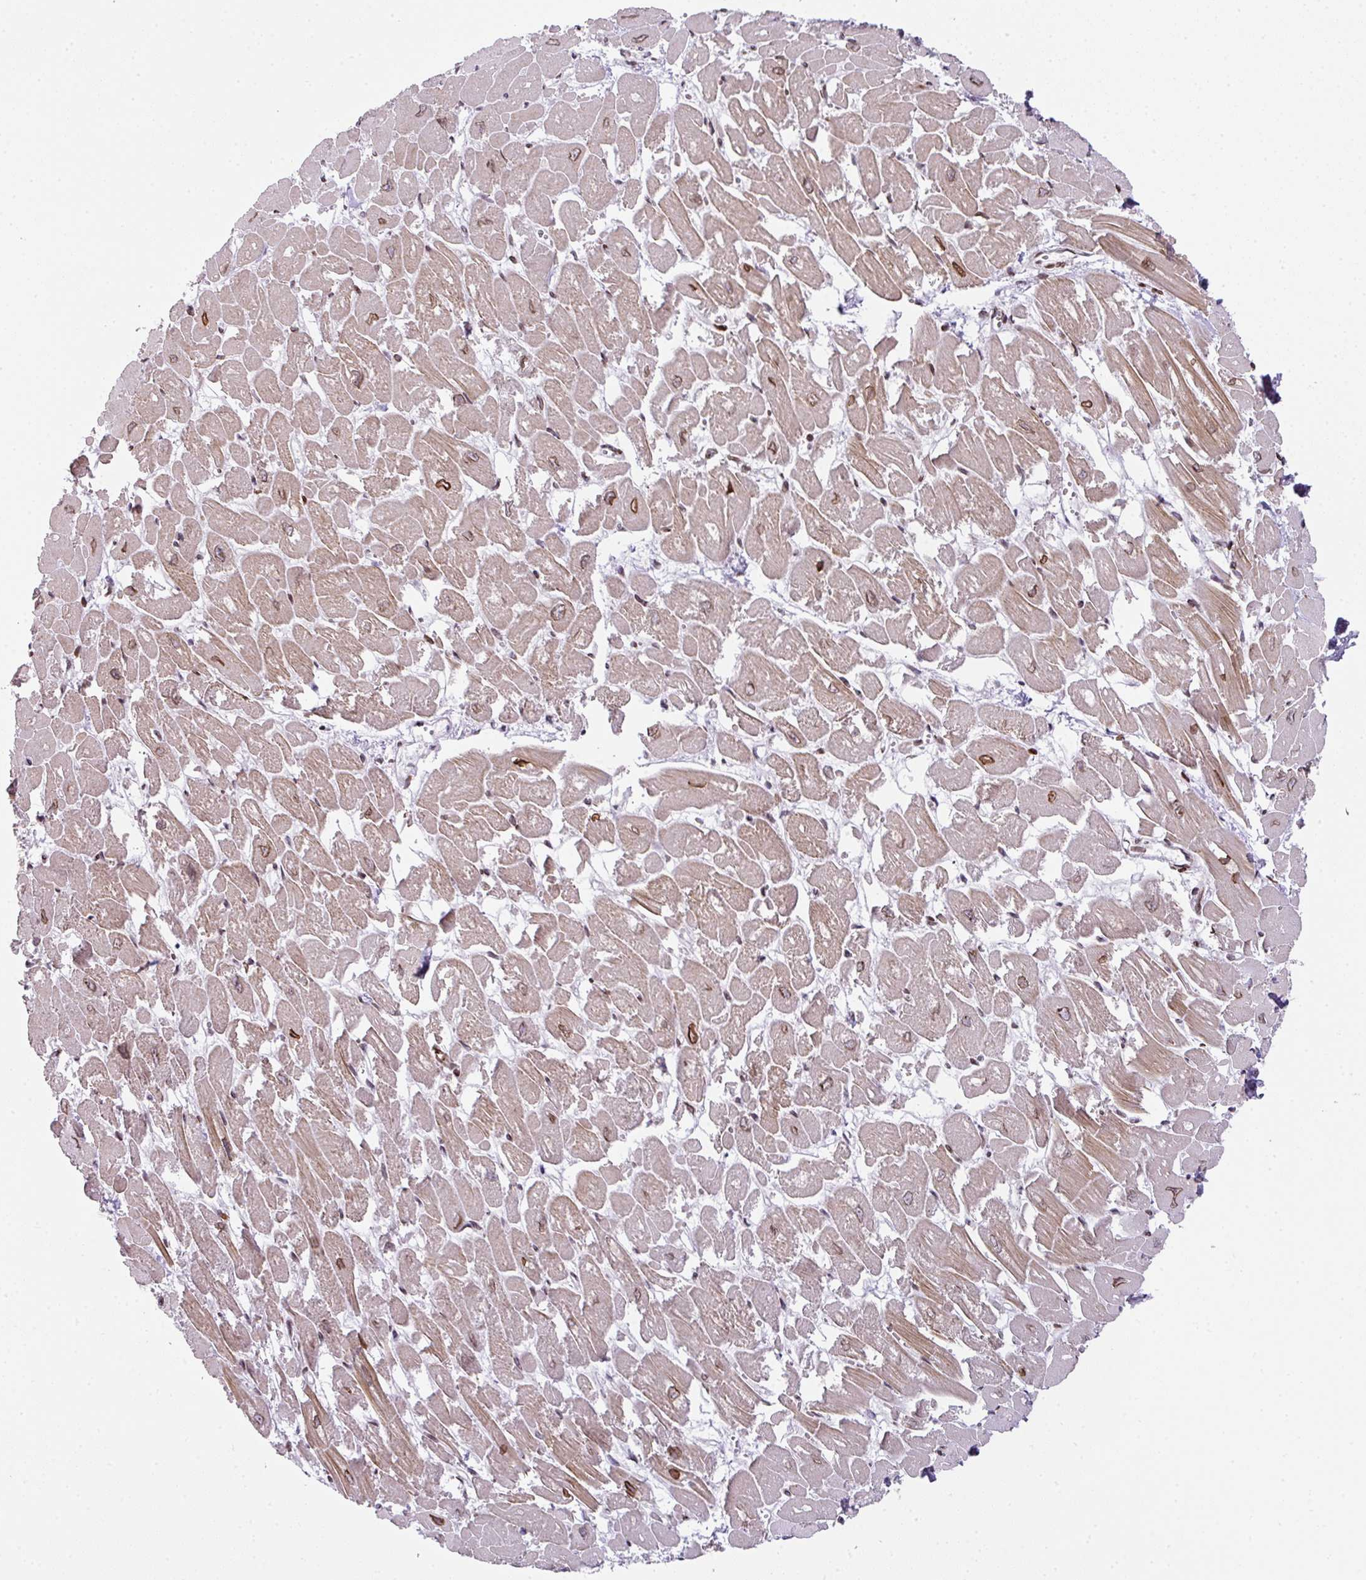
{"staining": {"intensity": "moderate", "quantity": "25%-75%", "location": "cytoplasmic/membranous,nuclear"}, "tissue": "heart muscle", "cell_type": "Cardiomyocytes", "image_type": "normal", "snomed": [{"axis": "morphology", "description": "Normal tissue, NOS"}, {"axis": "topography", "description": "Heart"}], "caption": "The immunohistochemical stain highlights moderate cytoplasmic/membranous,nuclear positivity in cardiomyocytes of benign heart muscle. Immunohistochemistry (ihc) stains the protein of interest in brown and the nuclei are stained blue.", "gene": "PLK1", "patient": {"sex": "male", "age": 54}}